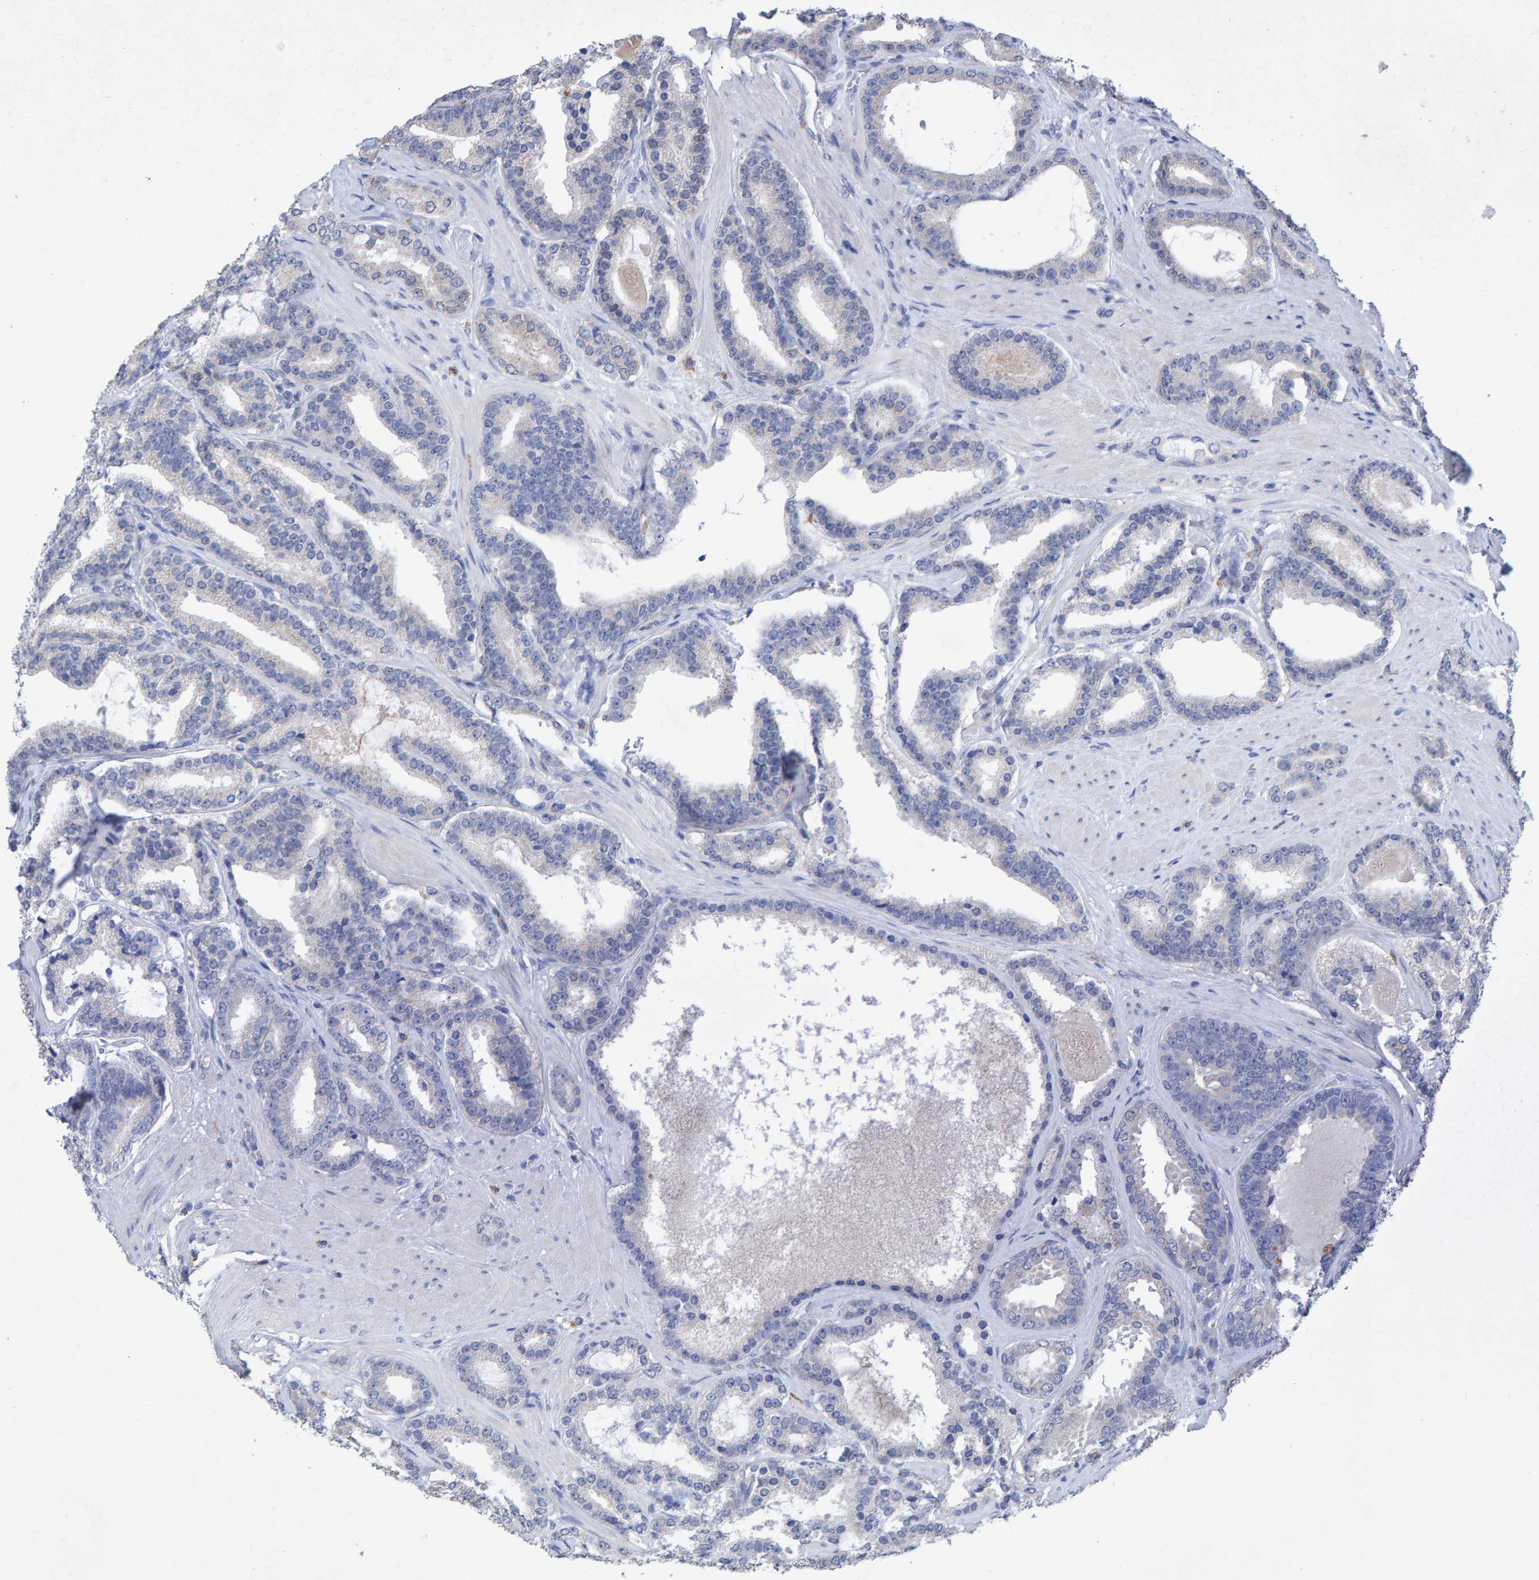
{"staining": {"intensity": "negative", "quantity": "none", "location": "none"}, "tissue": "prostate cancer", "cell_type": "Tumor cells", "image_type": "cancer", "snomed": [{"axis": "morphology", "description": "Adenocarcinoma, High grade"}, {"axis": "topography", "description": "Prostate"}], "caption": "High magnification brightfield microscopy of prostate cancer stained with DAB (brown) and counterstained with hematoxylin (blue): tumor cells show no significant staining.", "gene": "CTH", "patient": {"sex": "male", "age": 60}}